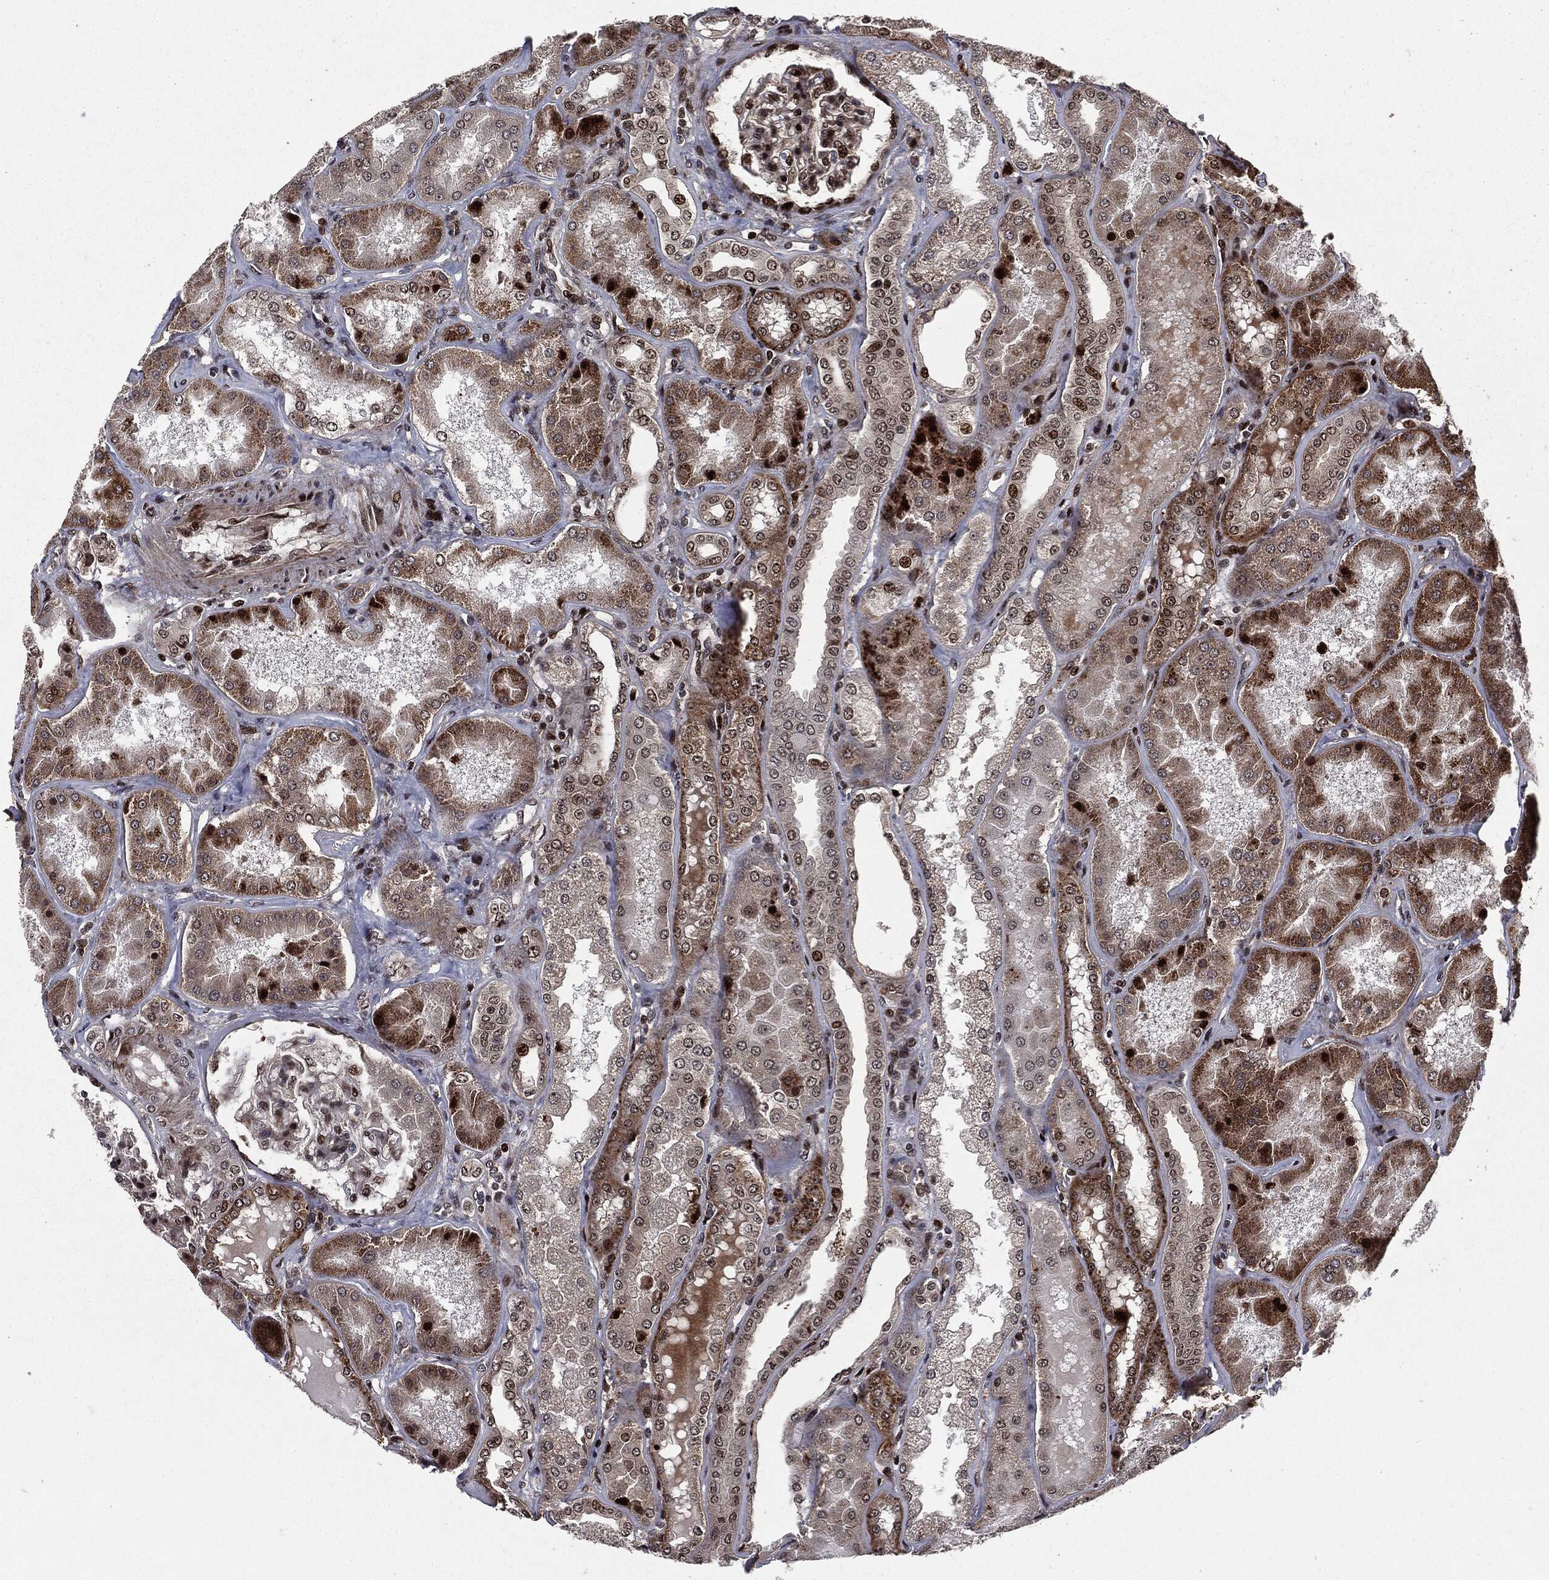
{"staining": {"intensity": "strong", "quantity": ">75%", "location": "nuclear"}, "tissue": "kidney", "cell_type": "Cells in glomeruli", "image_type": "normal", "snomed": [{"axis": "morphology", "description": "Normal tissue, NOS"}, {"axis": "topography", "description": "Kidney"}], "caption": "Immunohistochemical staining of unremarkable human kidney demonstrates high levels of strong nuclear expression in about >75% of cells in glomeruli. The staining is performed using DAB (3,3'-diaminobenzidine) brown chromogen to label protein expression. The nuclei are counter-stained blue using hematoxylin.", "gene": "SMAD4", "patient": {"sex": "female", "age": 56}}